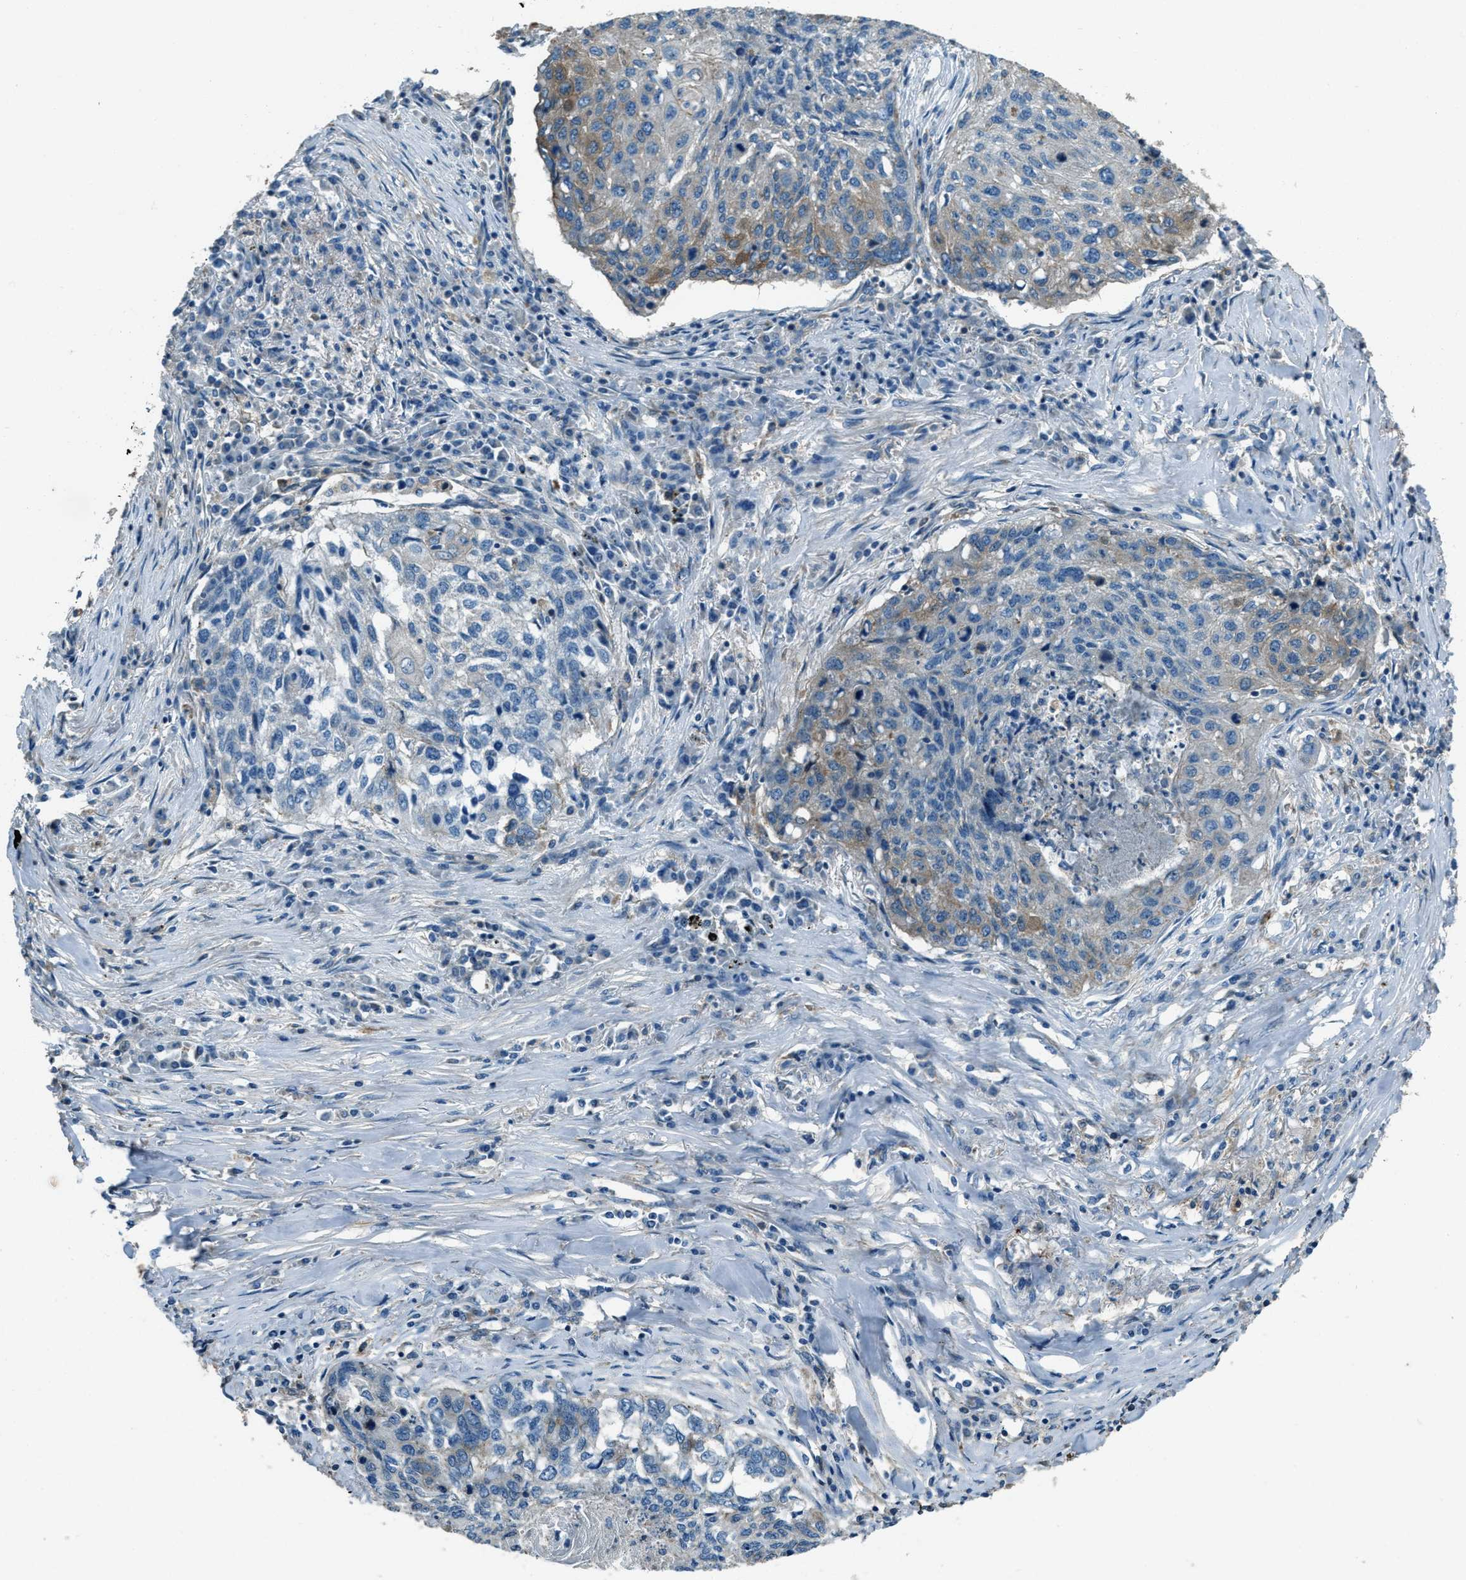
{"staining": {"intensity": "moderate", "quantity": "<25%", "location": "cytoplasmic/membranous"}, "tissue": "lung cancer", "cell_type": "Tumor cells", "image_type": "cancer", "snomed": [{"axis": "morphology", "description": "Squamous cell carcinoma, NOS"}, {"axis": "topography", "description": "Lung"}], "caption": "Squamous cell carcinoma (lung) stained with a protein marker exhibits moderate staining in tumor cells.", "gene": "SVIL", "patient": {"sex": "female", "age": 63}}